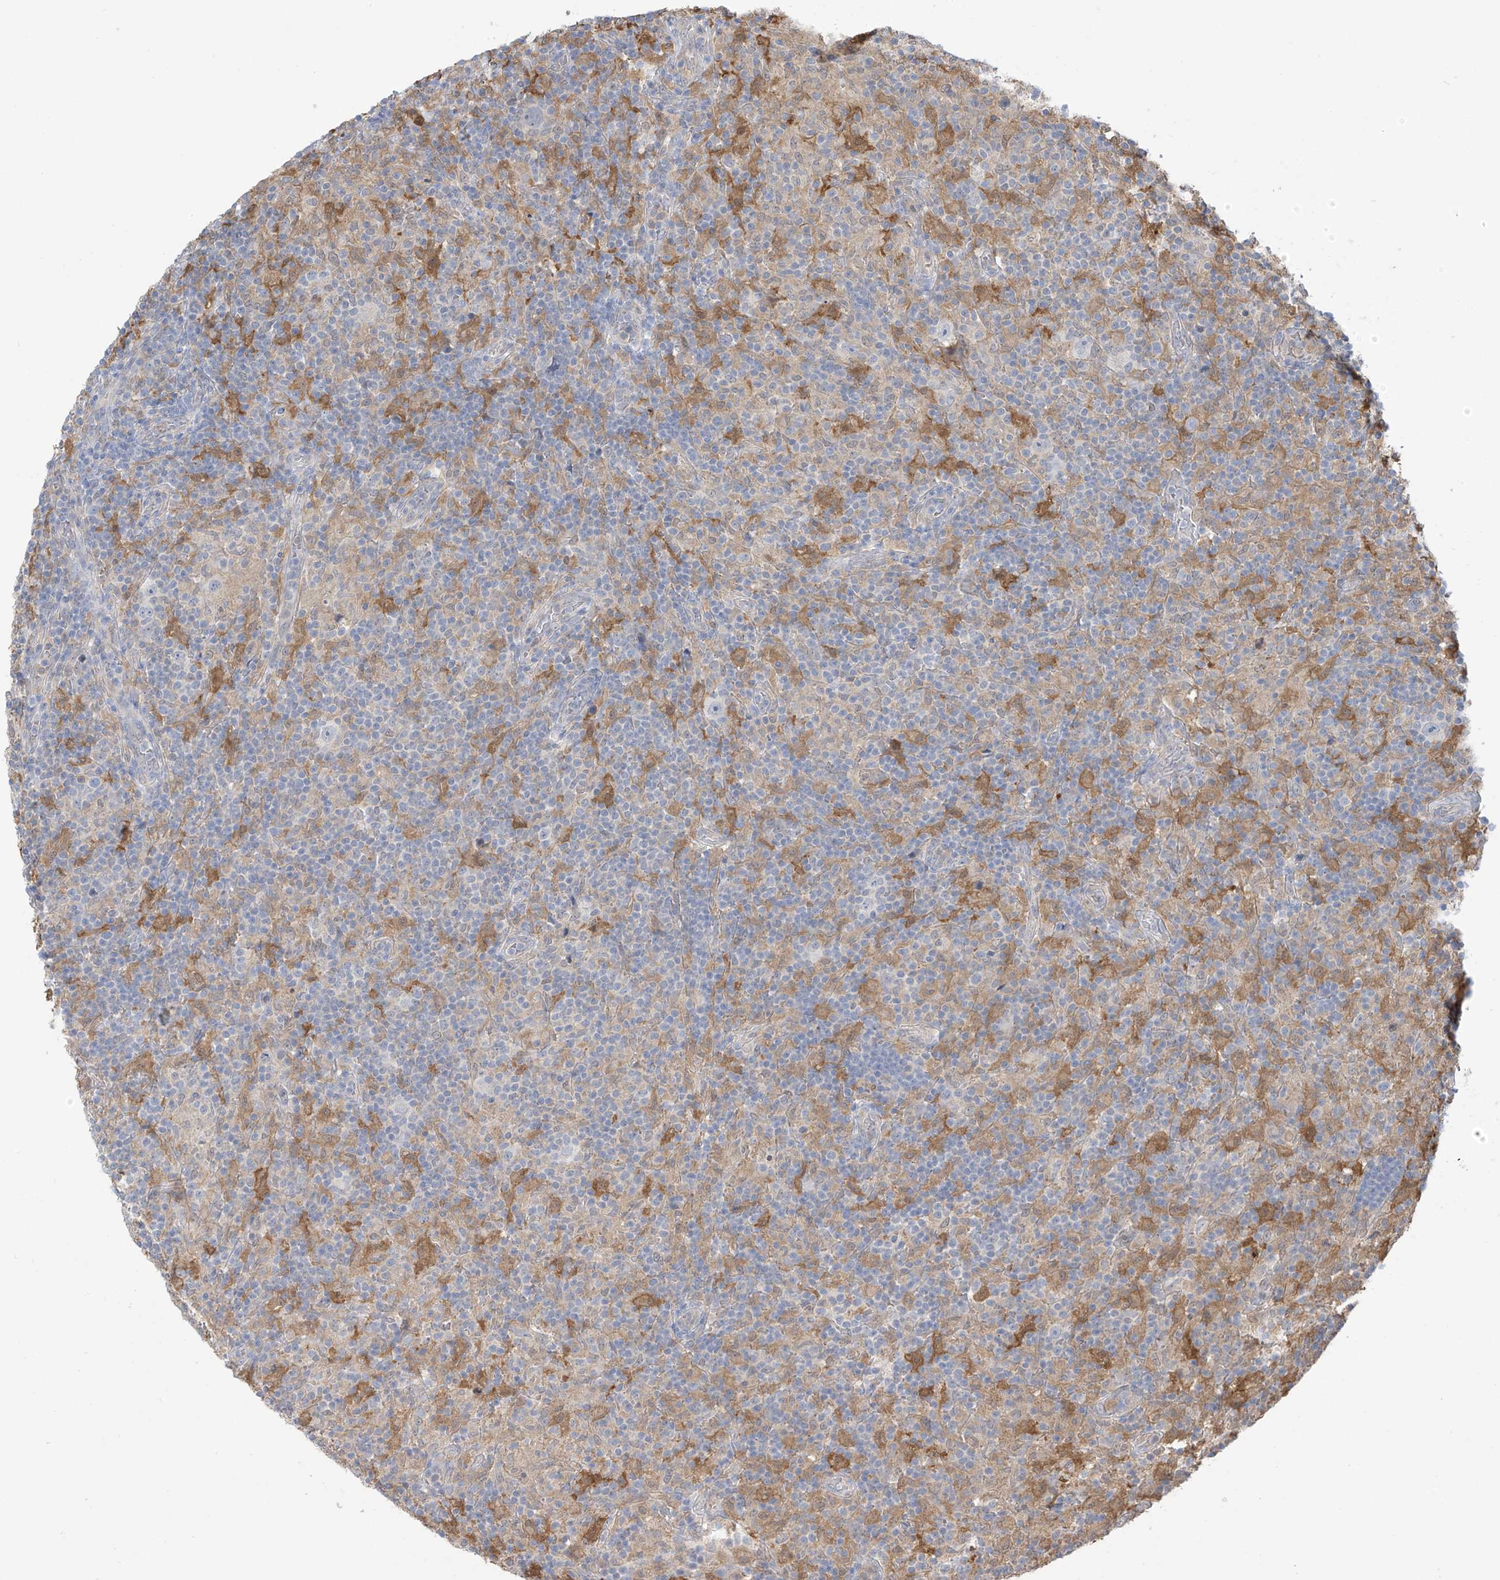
{"staining": {"intensity": "negative", "quantity": "none", "location": "none"}, "tissue": "lymphoma", "cell_type": "Tumor cells", "image_type": "cancer", "snomed": [{"axis": "morphology", "description": "Hodgkin's disease, NOS"}, {"axis": "topography", "description": "Lymph node"}], "caption": "Micrograph shows no significant protein staining in tumor cells of Hodgkin's disease.", "gene": "IDH1", "patient": {"sex": "male", "age": 70}}